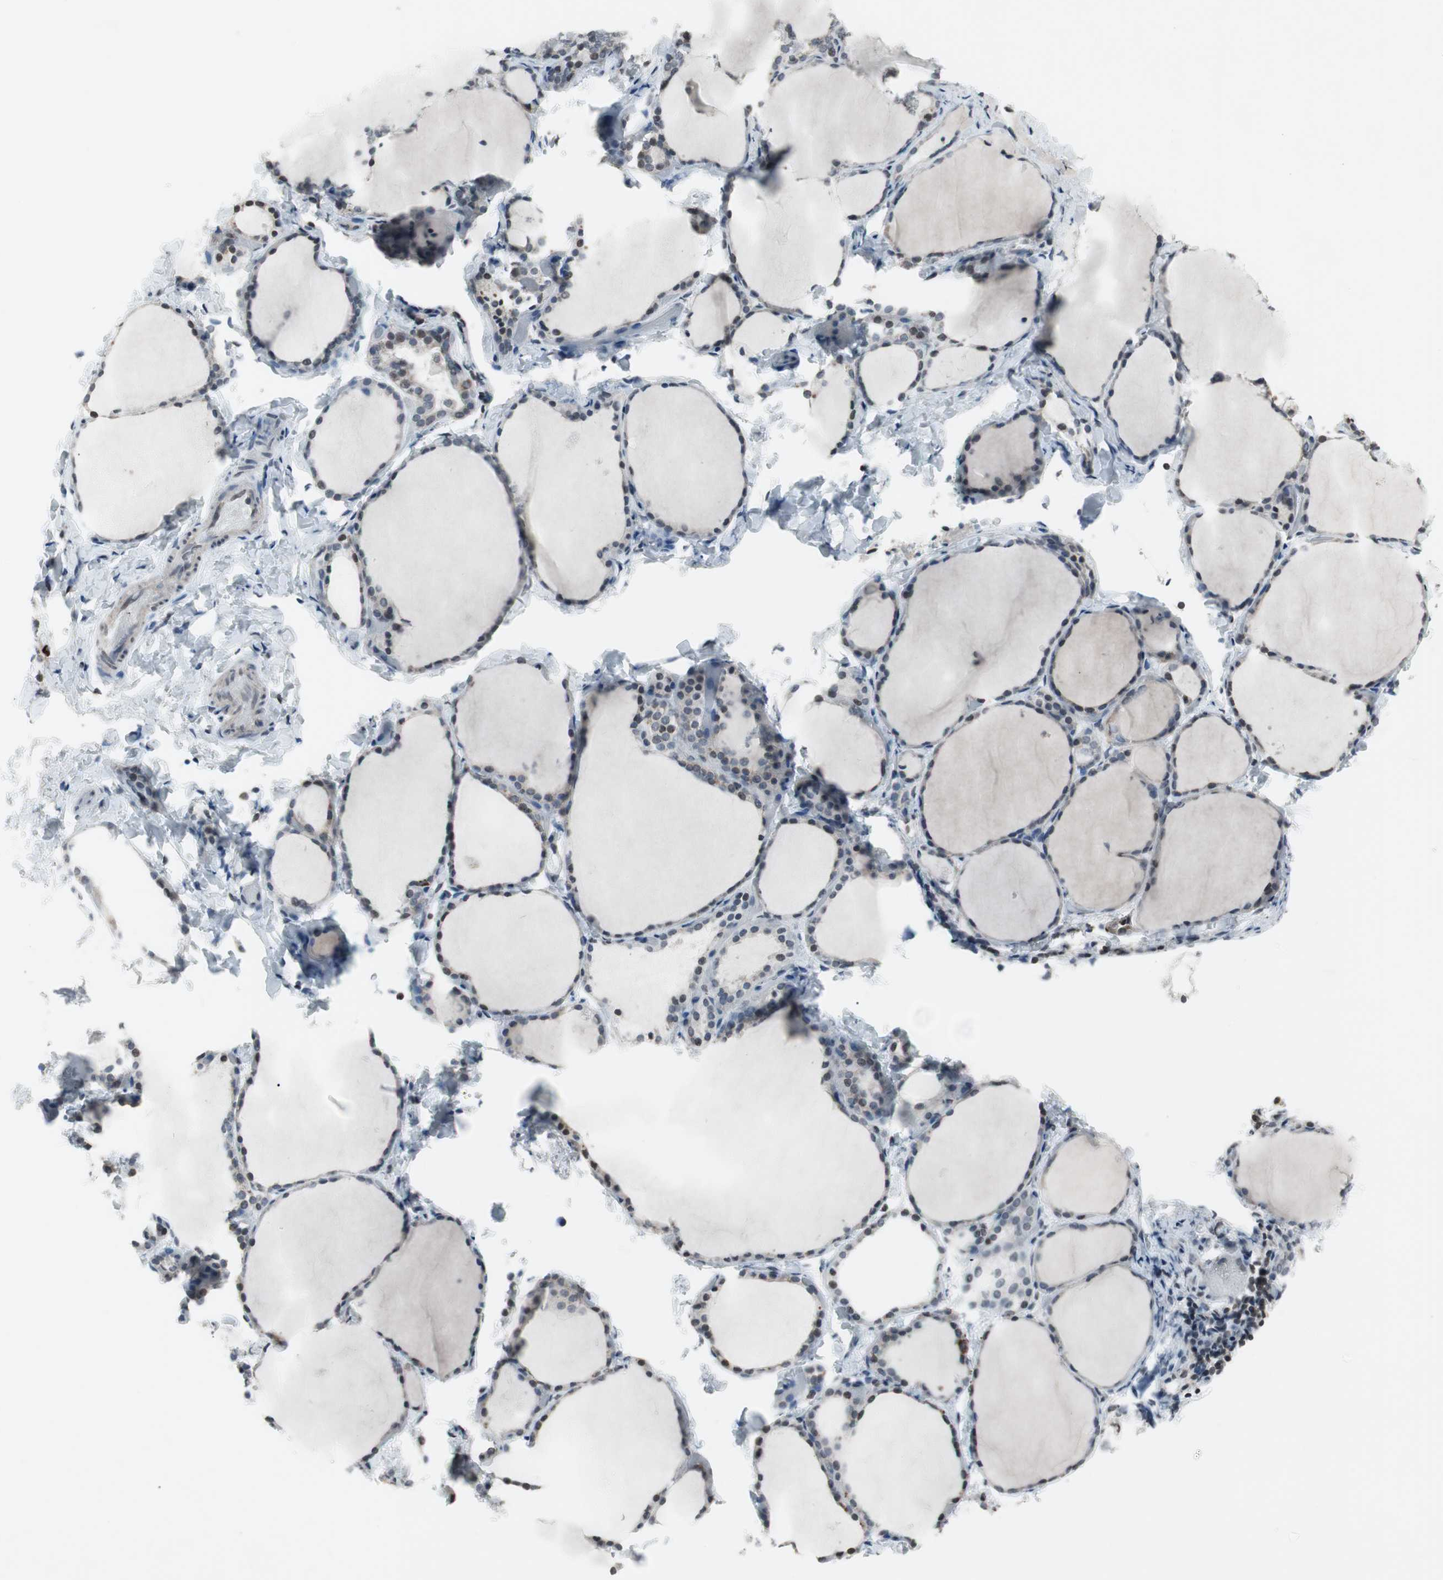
{"staining": {"intensity": "moderate", "quantity": "<25%", "location": "cytoplasmic/membranous"}, "tissue": "thyroid gland", "cell_type": "Glandular cells", "image_type": "normal", "snomed": [{"axis": "morphology", "description": "Normal tissue, NOS"}, {"axis": "morphology", "description": "Papillary adenocarcinoma, NOS"}, {"axis": "topography", "description": "Thyroid gland"}], "caption": "A brown stain shows moderate cytoplasmic/membranous positivity of a protein in glandular cells of unremarkable thyroid gland. (Stains: DAB in brown, nuclei in blue, Microscopy: brightfield microscopy at high magnification).", "gene": "ARG2", "patient": {"sex": "female", "age": 30}}